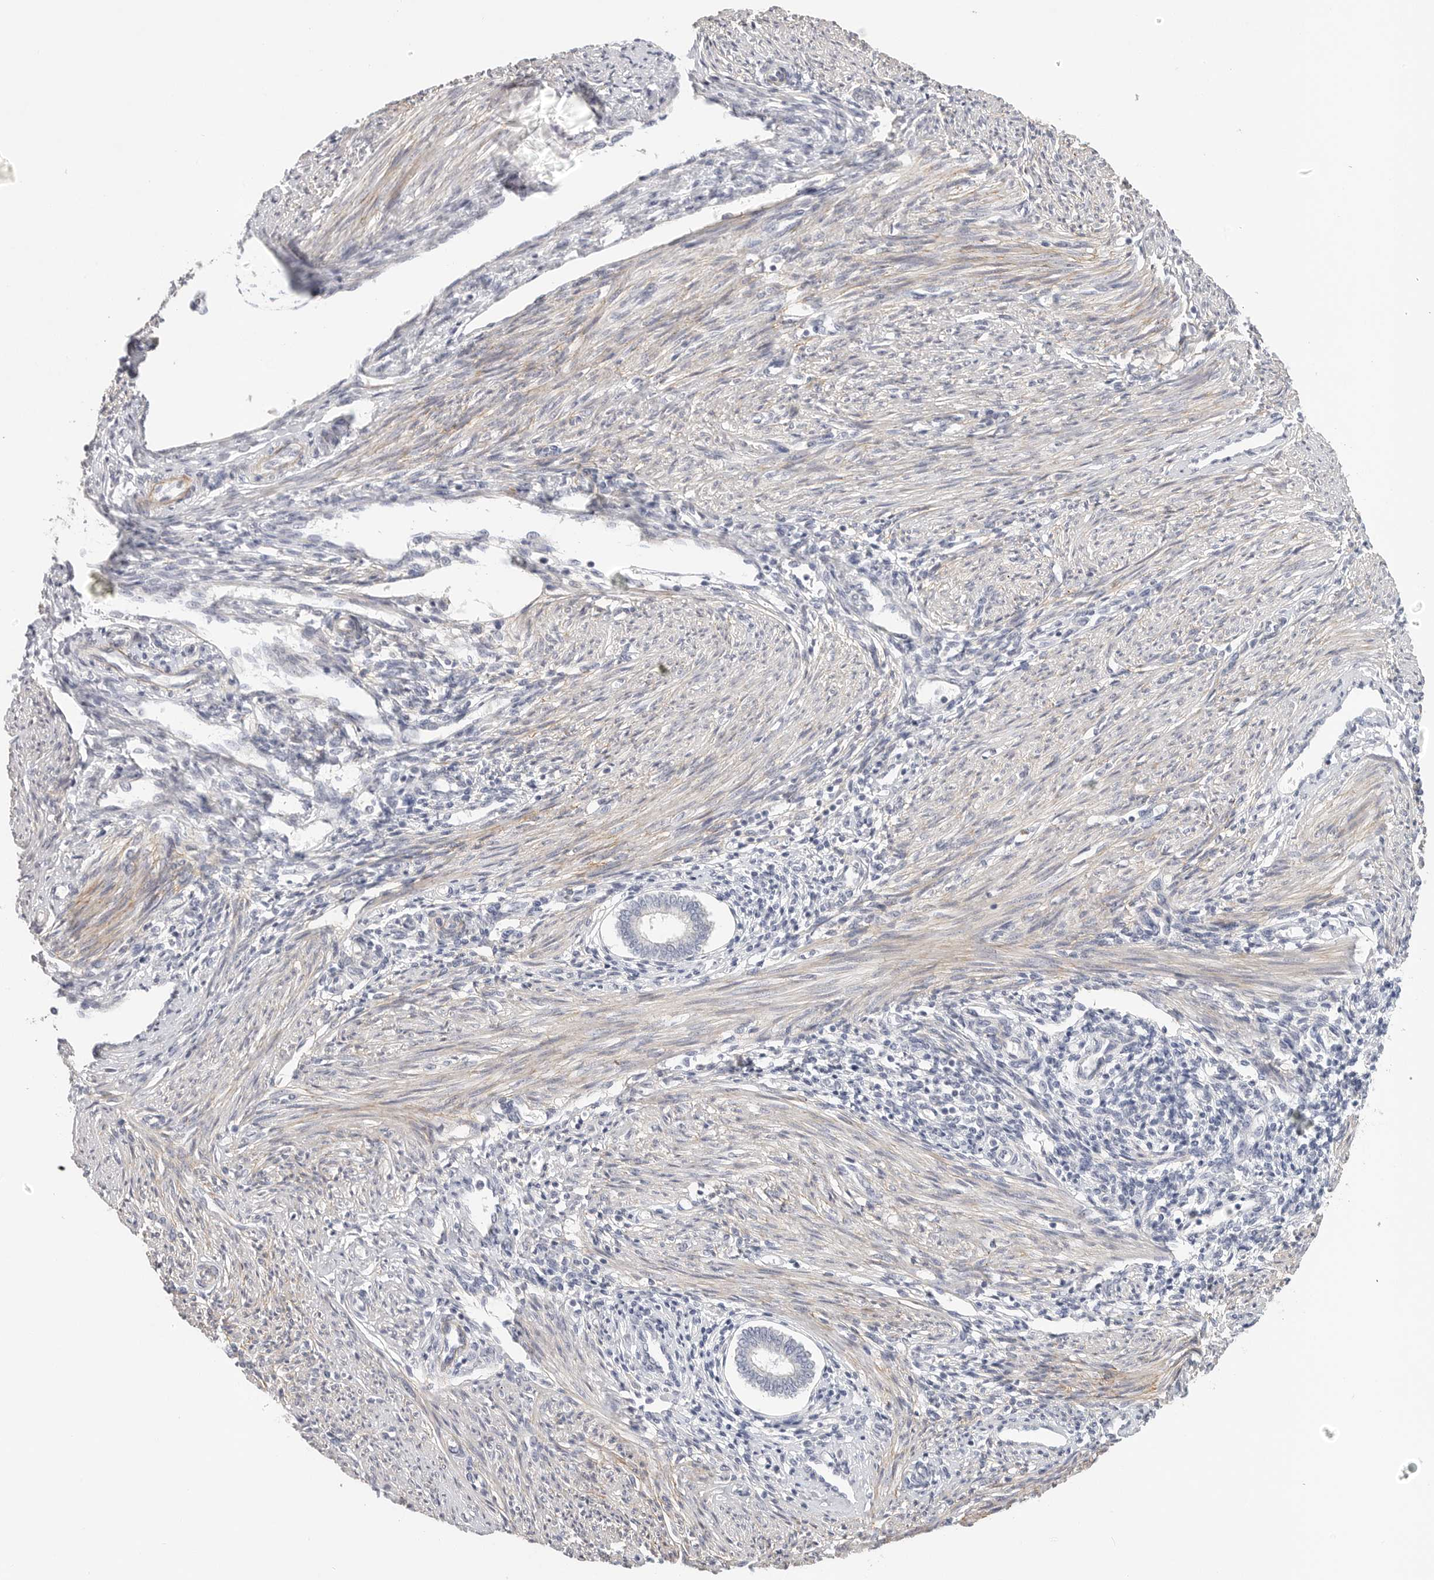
{"staining": {"intensity": "negative", "quantity": "none", "location": "none"}, "tissue": "endometrium", "cell_type": "Cells in endometrial stroma", "image_type": "normal", "snomed": [{"axis": "morphology", "description": "Normal tissue, NOS"}, {"axis": "topography", "description": "Endometrium"}], "caption": "The micrograph demonstrates no staining of cells in endometrial stroma in benign endometrium.", "gene": "FBN2", "patient": {"sex": "female", "age": 42}}